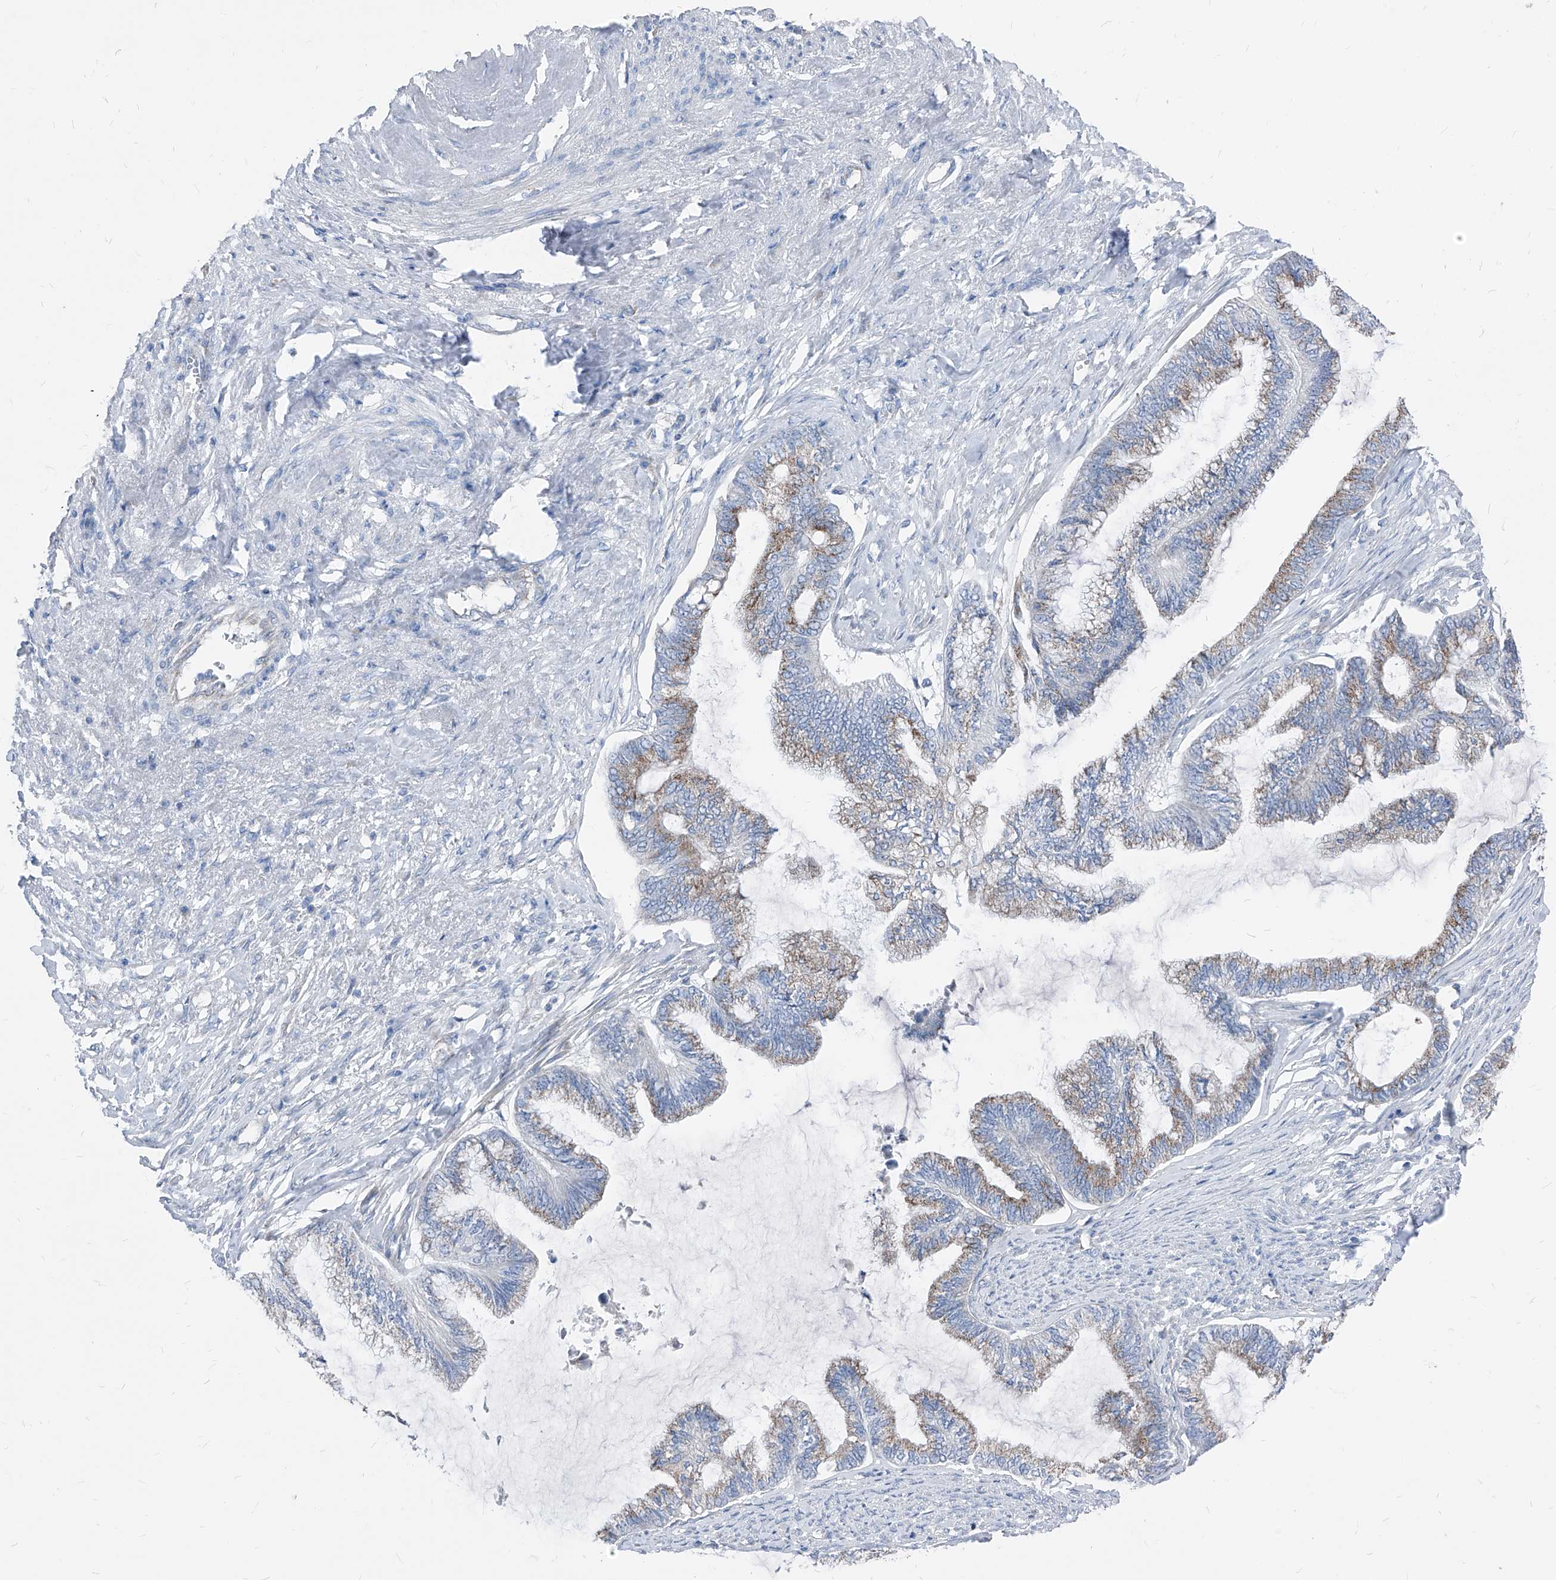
{"staining": {"intensity": "weak", "quantity": "25%-75%", "location": "cytoplasmic/membranous"}, "tissue": "endometrial cancer", "cell_type": "Tumor cells", "image_type": "cancer", "snomed": [{"axis": "morphology", "description": "Adenocarcinoma, NOS"}, {"axis": "topography", "description": "Endometrium"}], "caption": "Immunohistochemical staining of human endometrial cancer (adenocarcinoma) exhibits low levels of weak cytoplasmic/membranous staining in about 25%-75% of tumor cells.", "gene": "AGPS", "patient": {"sex": "female", "age": 86}}